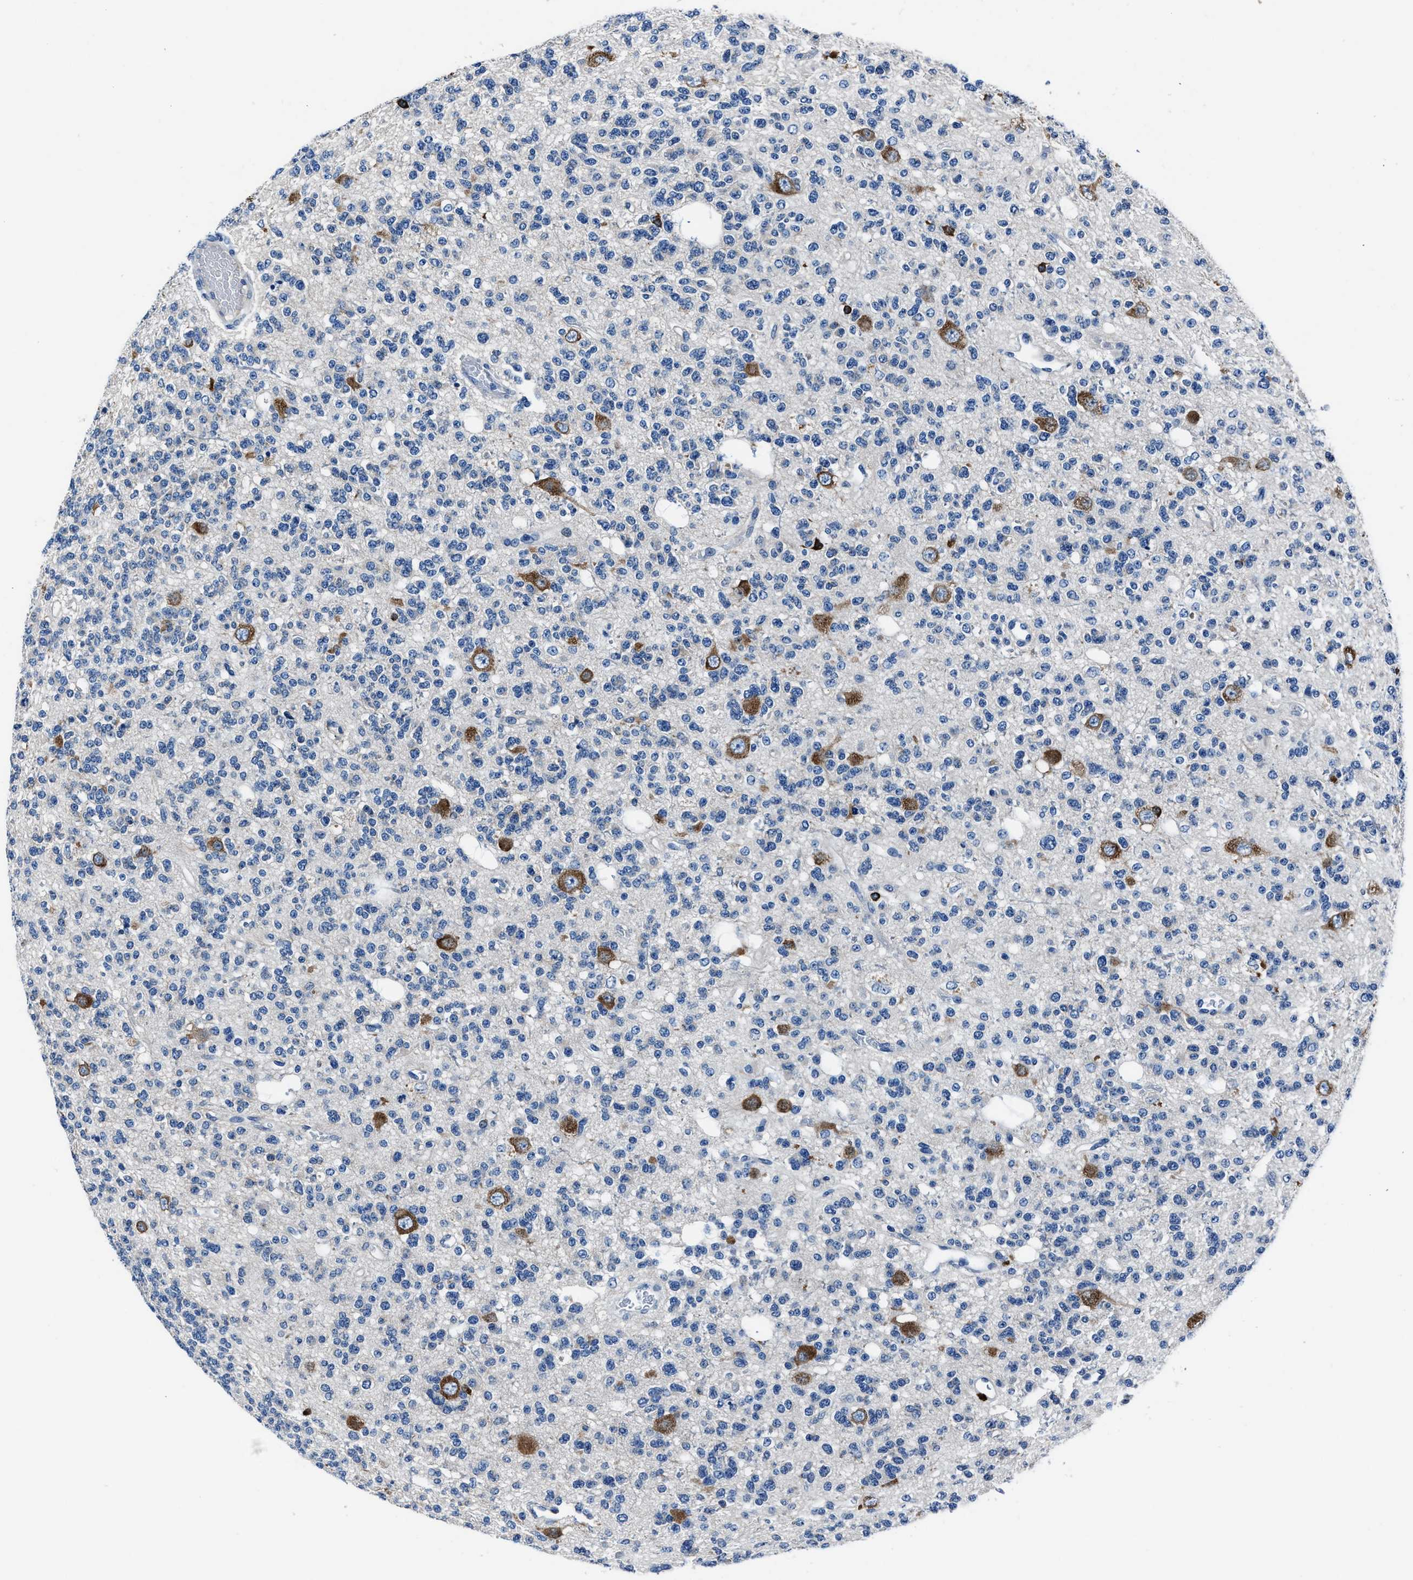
{"staining": {"intensity": "negative", "quantity": "none", "location": "none"}, "tissue": "glioma", "cell_type": "Tumor cells", "image_type": "cancer", "snomed": [{"axis": "morphology", "description": "Glioma, malignant, Low grade"}, {"axis": "topography", "description": "Brain"}], "caption": "Glioma was stained to show a protein in brown. There is no significant positivity in tumor cells. The staining was performed using DAB (3,3'-diaminobenzidine) to visualize the protein expression in brown, while the nuclei were stained in blue with hematoxylin (Magnification: 20x).", "gene": "NACAD", "patient": {"sex": "male", "age": 38}}